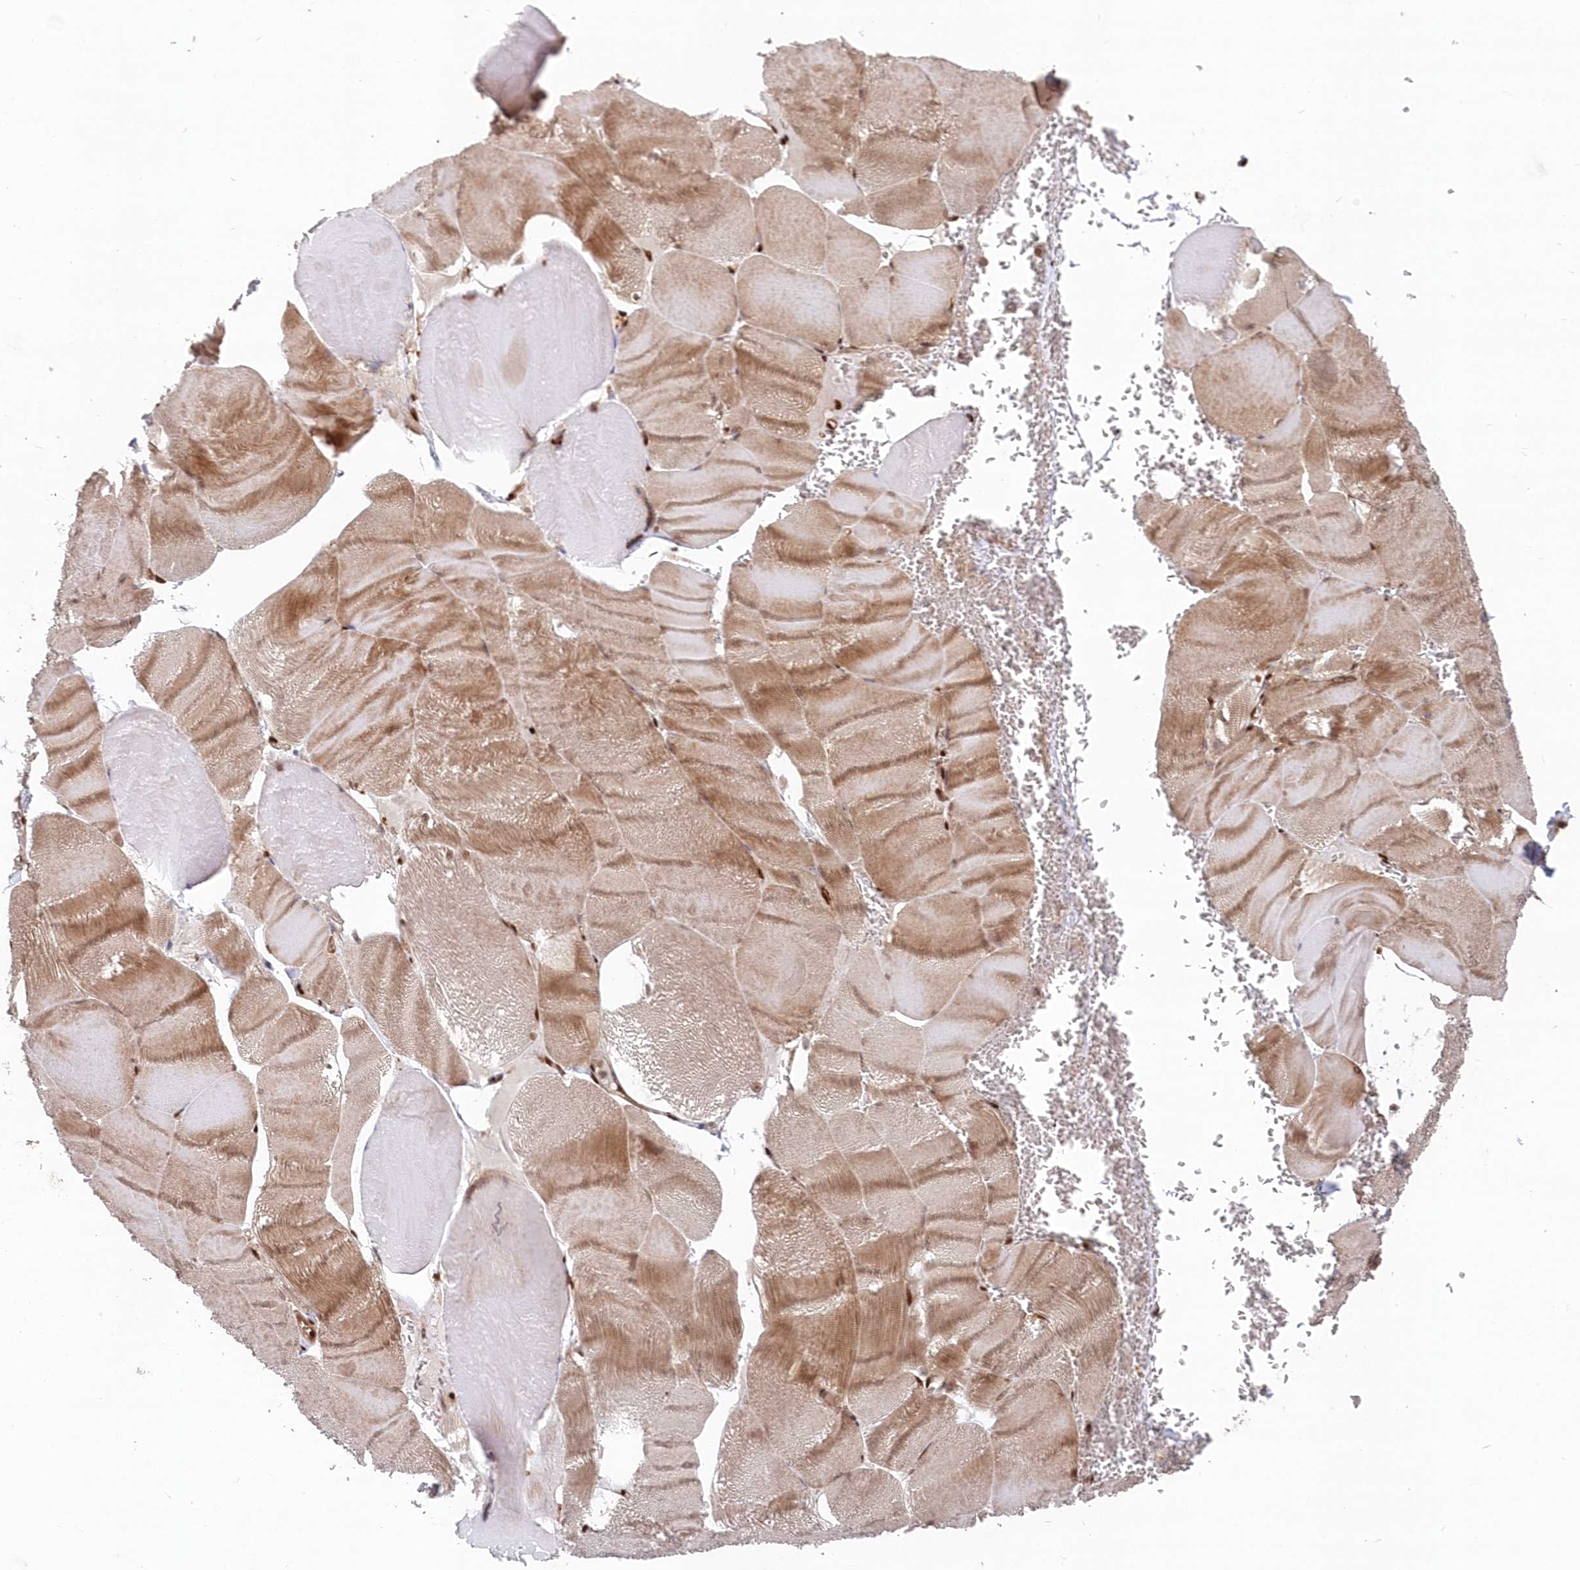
{"staining": {"intensity": "moderate", "quantity": ">75%", "location": "cytoplasmic/membranous,nuclear"}, "tissue": "skeletal muscle", "cell_type": "Myocytes", "image_type": "normal", "snomed": [{"axis": "morphology", "description": "Normal tissue, NOS"}, {"axis": "morphology", "description": "Basal cell carcinoma"}, {"axis": "topography", "description": "Skeletal muscle"}], "caption": "Protein analysis of normal skeletal muscle exhibits moderate cytoplasmic/membranous,nuclear positivity in about >75% of myocytes.", "gene": "ABHD14B", "patient": {"sex": "female", "age": 64}}